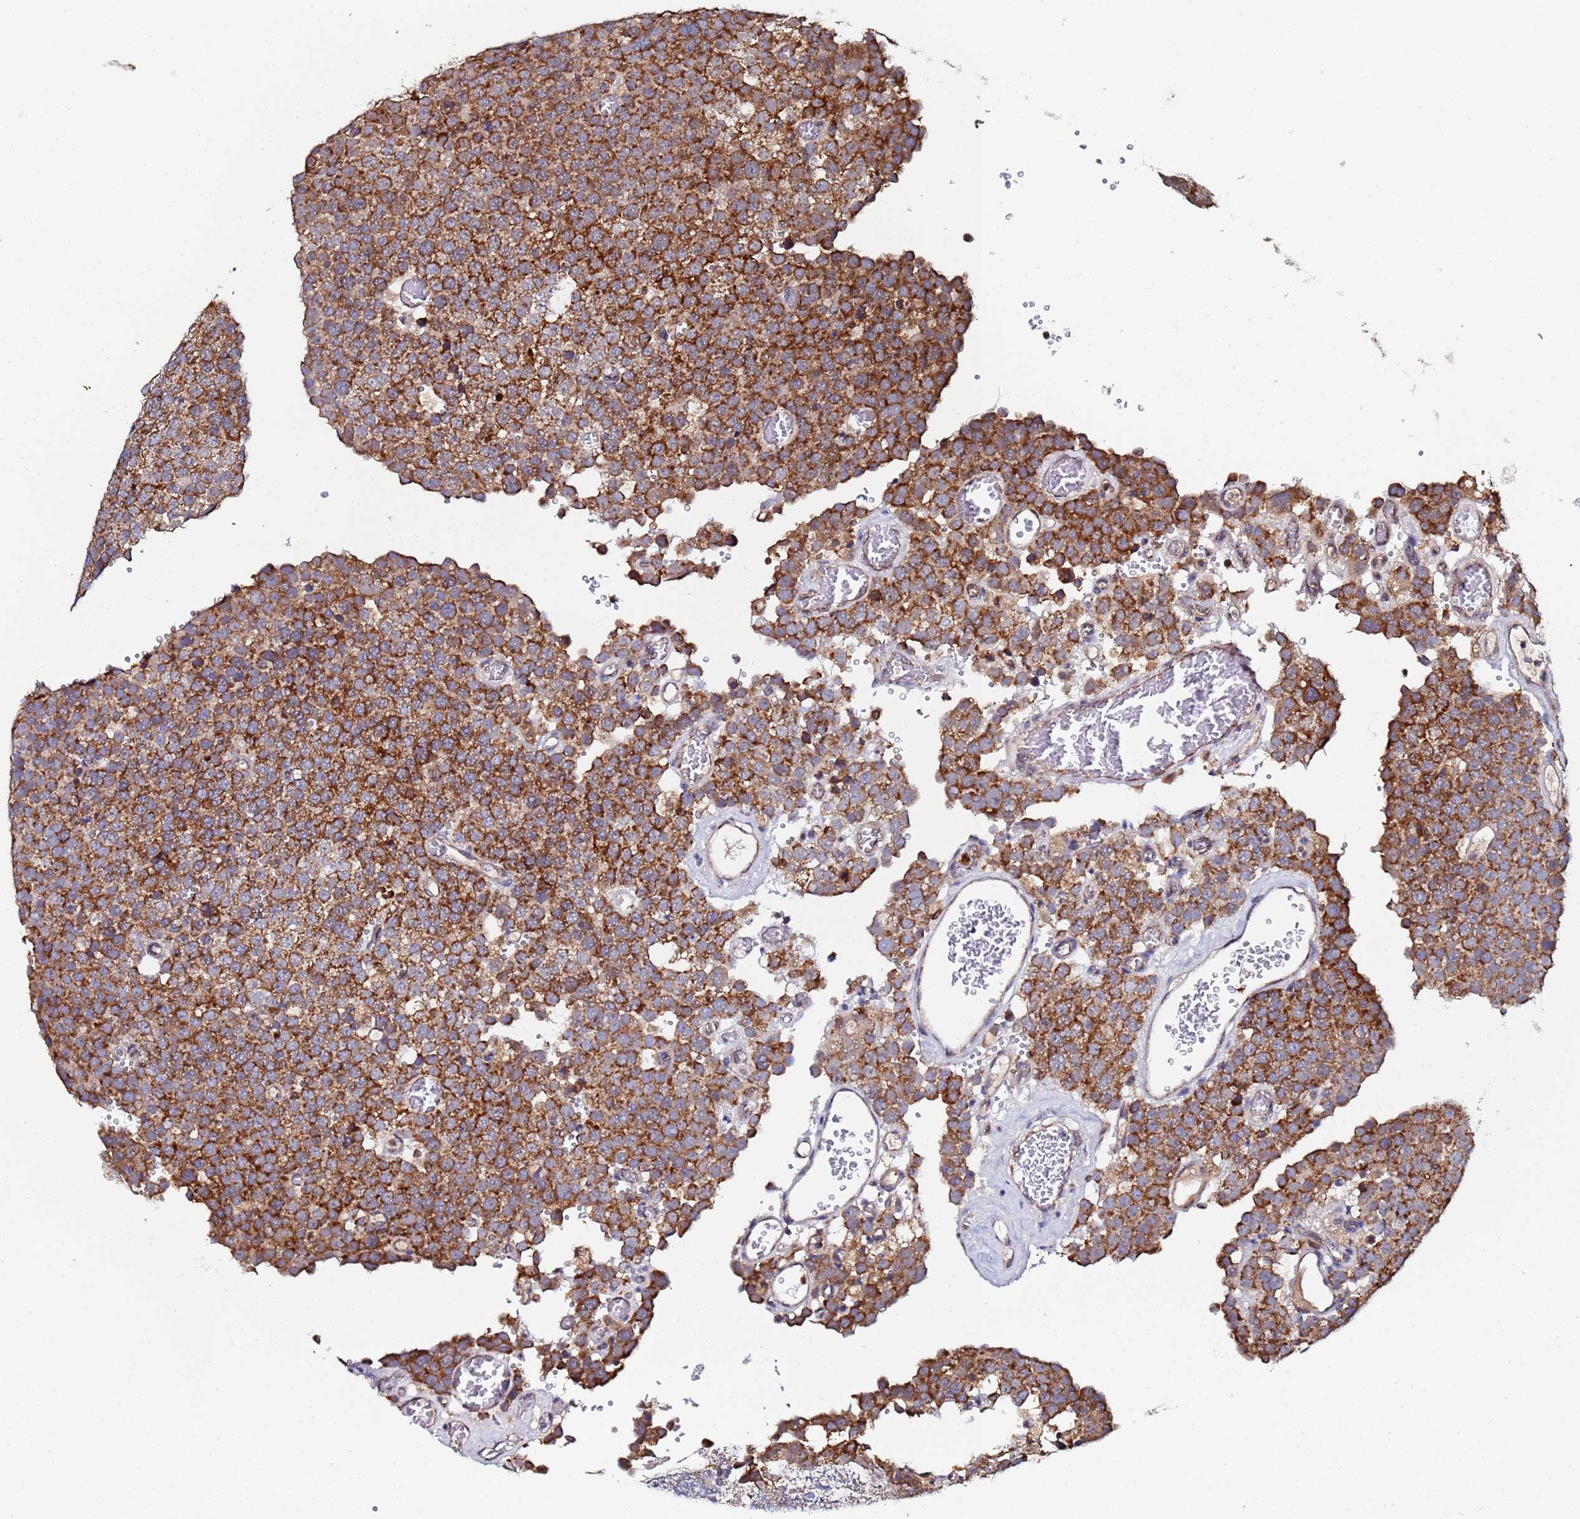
{"staining": {"intensity": "strong", "quantity": ">75%", "location": "cytoplasmic/membranous"}, "tissue": "testis cancer", "cell_type": "Tumor cells", "image_type": "cancer", "snomed": [{"axis": "morphology", "description": "Normal tissue, NOS"}, {"axis": "morphology", "description": "Seminoma, NOS"}, {"axis": "topography", "description": "Testis"}], "caption": "There is high levels of strong cytoplasmic/membranous expression in tumor cells of seminoma (testis), as demonstrated by immunohistochemical staining (brown color).", "gene": "CCDC127", "patient": {"sex": "male", "age": 71}}